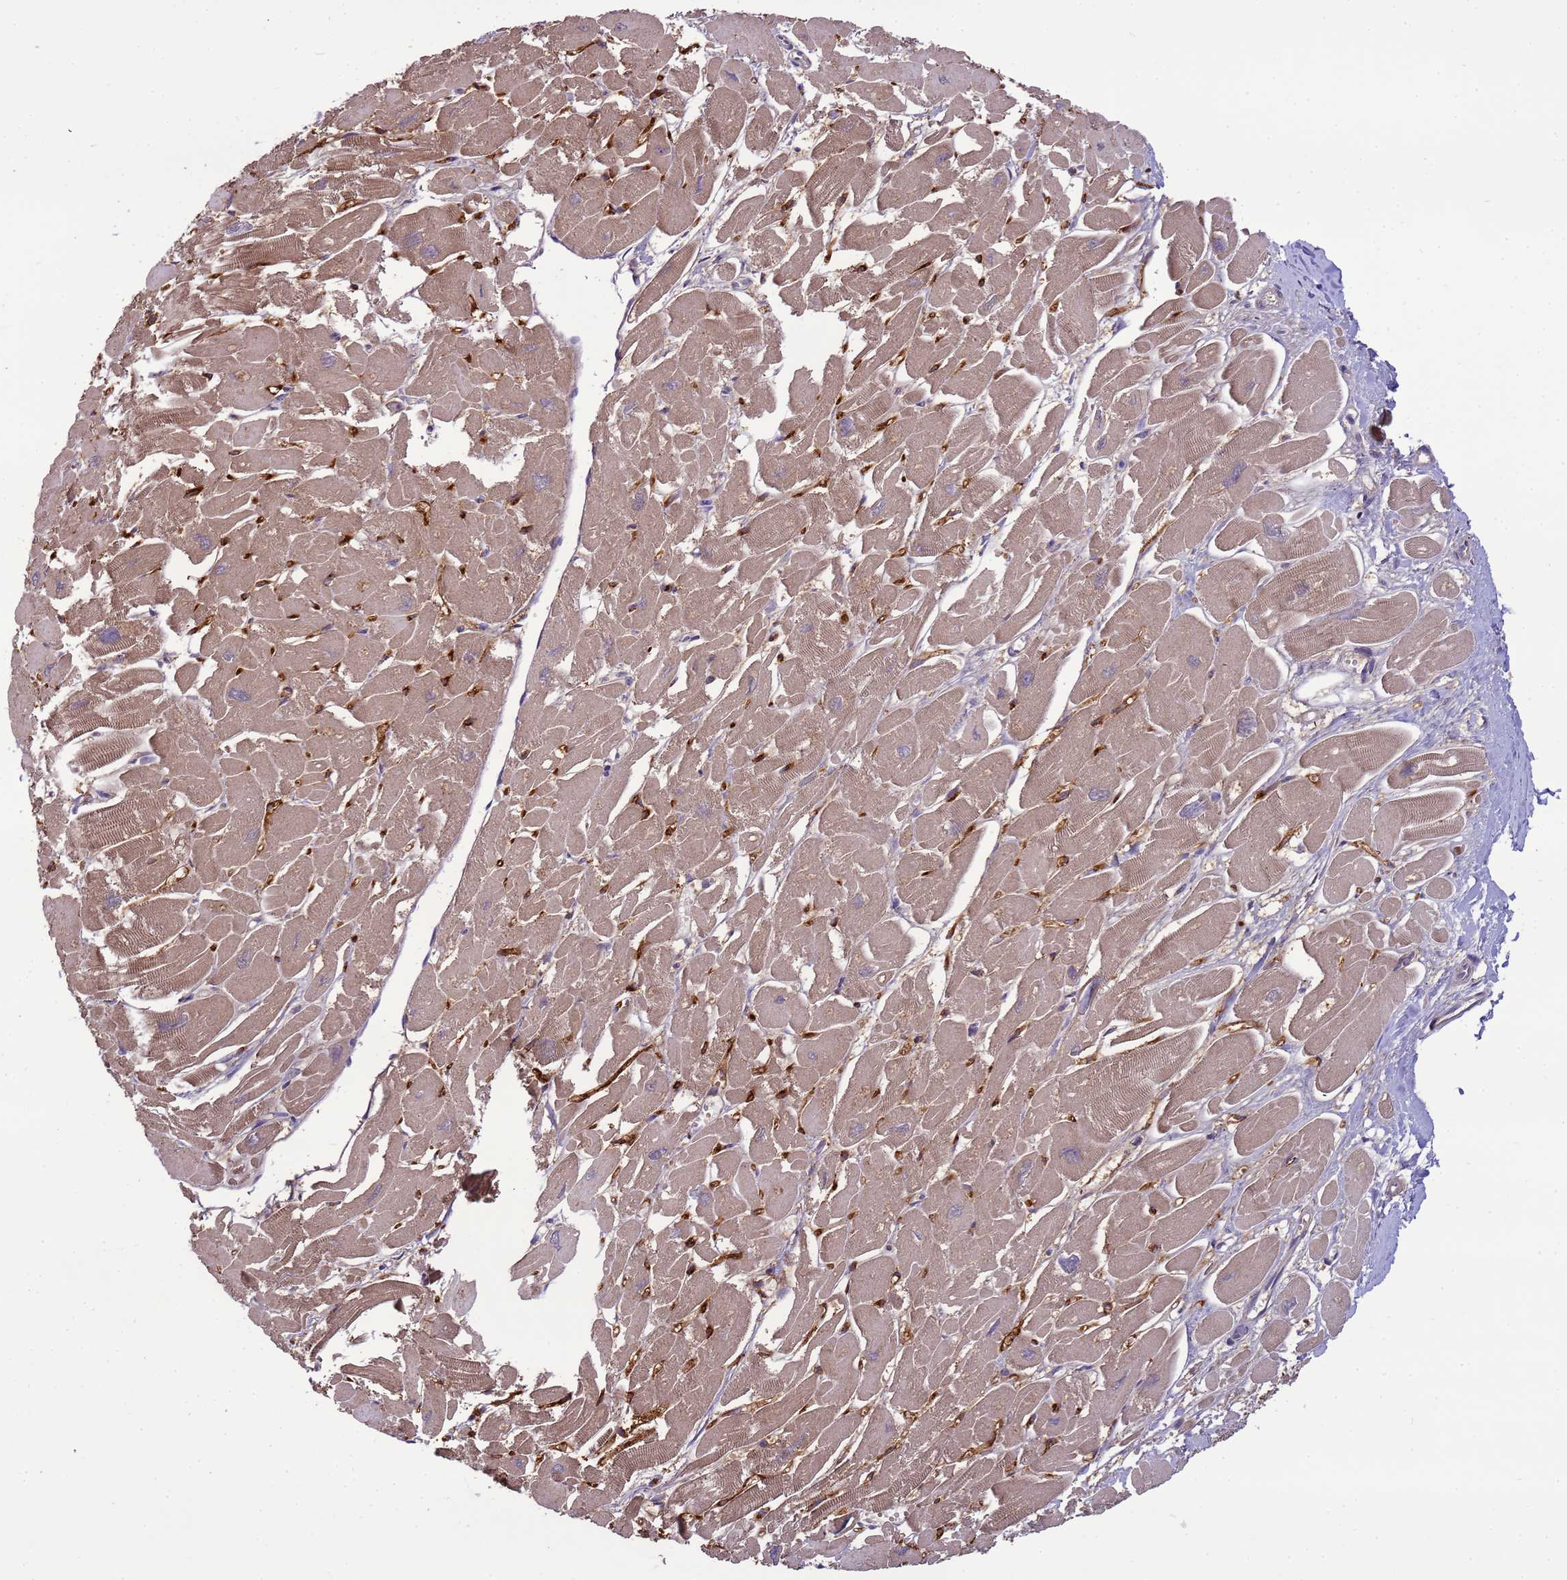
{"staining": {"intensity": "weak", "quantity": "25%-75%", "location": "cytoplasmic/membranous"}, "tissue": "heart muscle", "cell_type": "Cardiomyocytes", "image_type": "normal", "snomed": [{"axis": "morphology", "description": "Normal tissue, NOS"}, {"axis": "topography", "description": "Heart"}], "caption": "DAB immunohistochemical staining of benign heart muscle displays weak cytoplasmic/membranous protein positivity in approximately 25%-75% of cardiomyocytes.", "gene": "ZBTB5", "patient": {"sex": "male", "age": 54}}